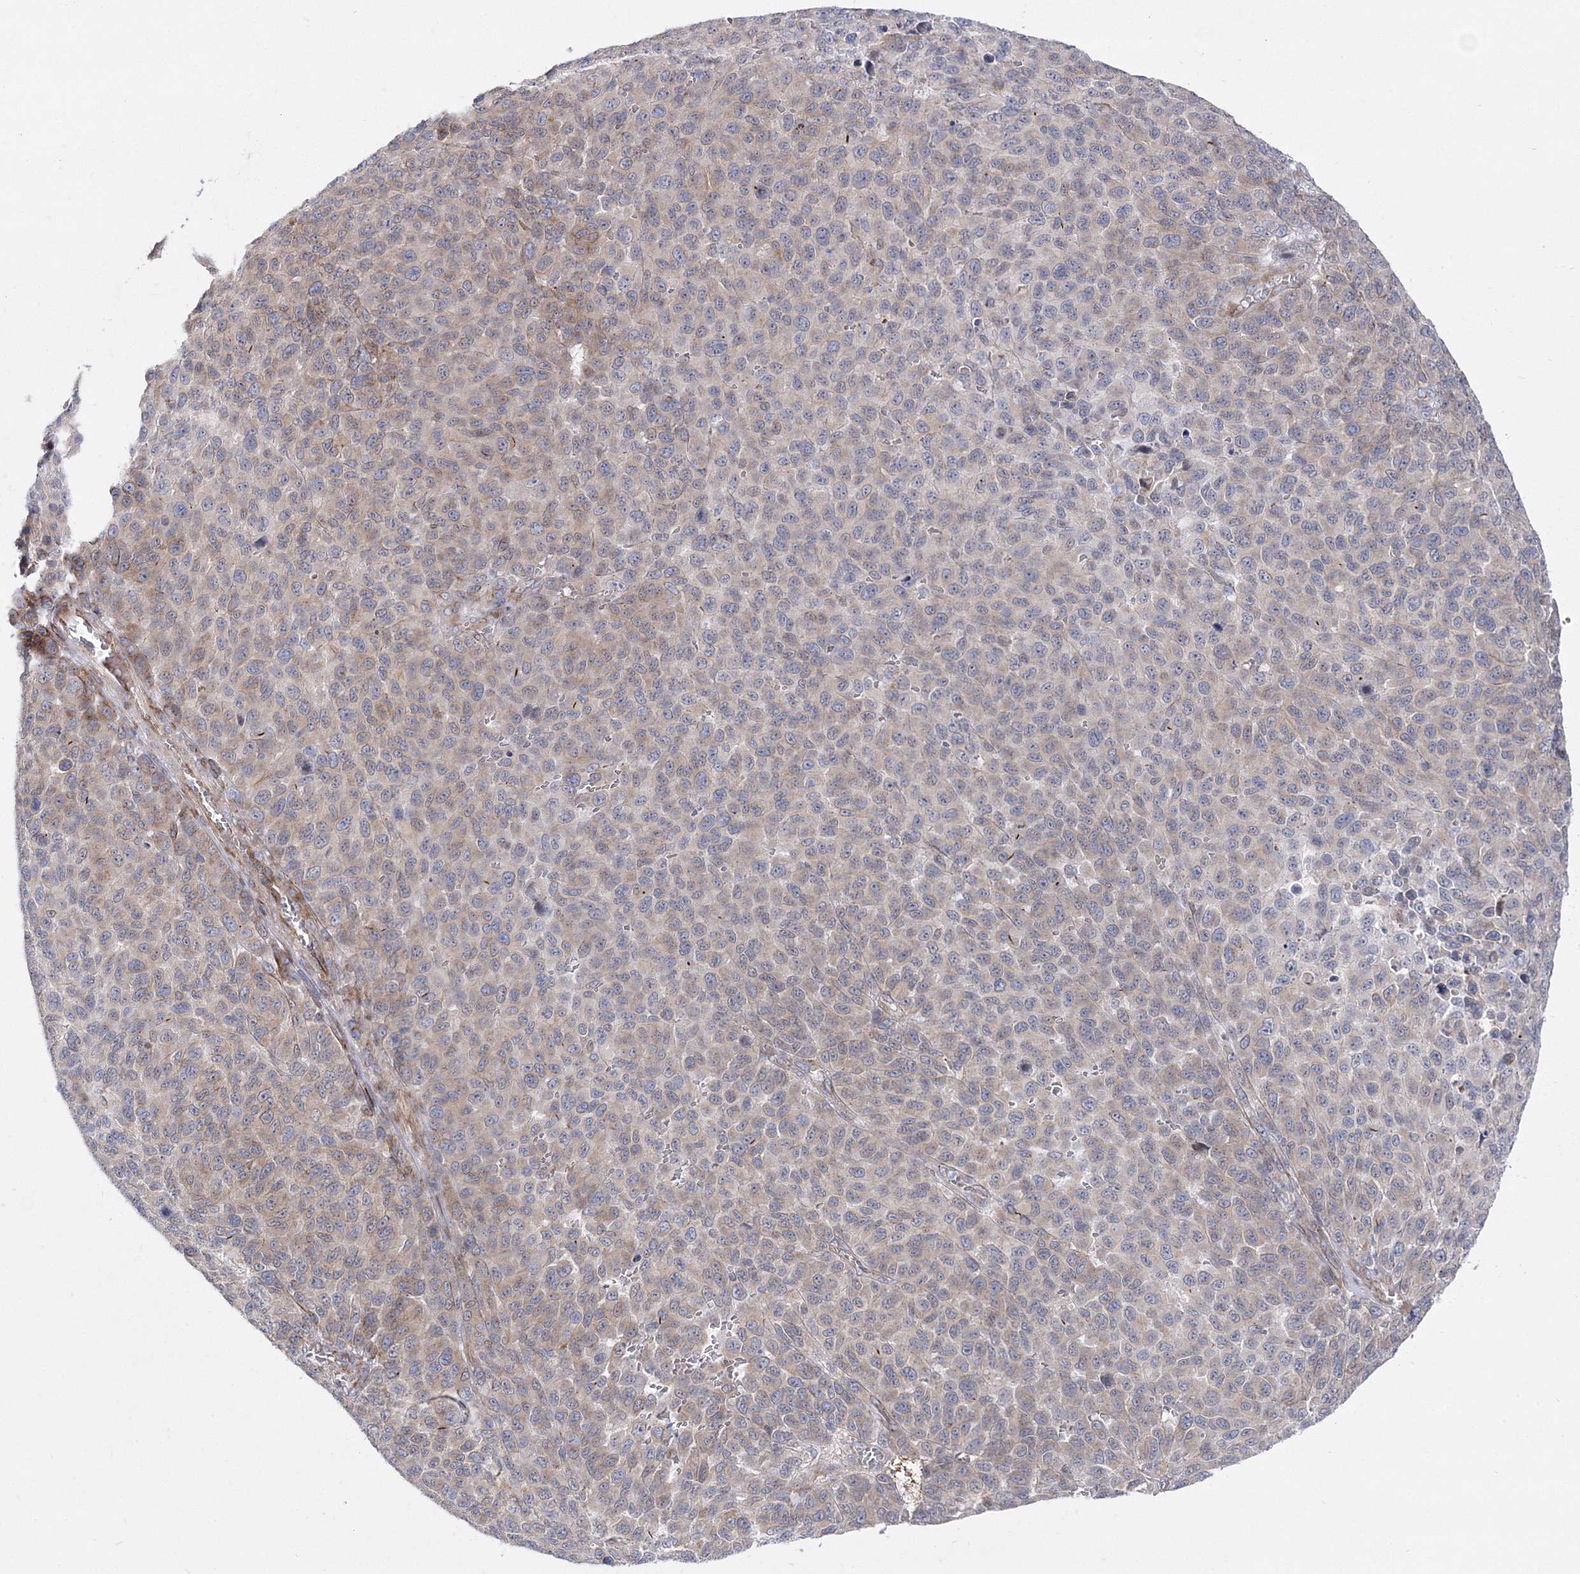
{"staining": {"intensity": "weak", "quantity": "25%-75%", "location": "cytoplasmic/membranous"}, "tissue": "melanoma", "cell_type": "Tumor cells", "image_type": "cancer", "snomed": [{"axis": "morphology", "description": "Malignant melanoma, NOS"}, {"axis": "topography", "description": "Skin"}], "caption": "Tumor cells exhibit weak cytoplasmic/membranous staining in approximately 25%-75% of cells in melanoma. The staining was performed using DAB, with brown indicating positive protein expression. Nuclei are stained blue with hematoxylin.", "gene": "ARHGAP32", "patient": {"sex": "male", "age": 49}}